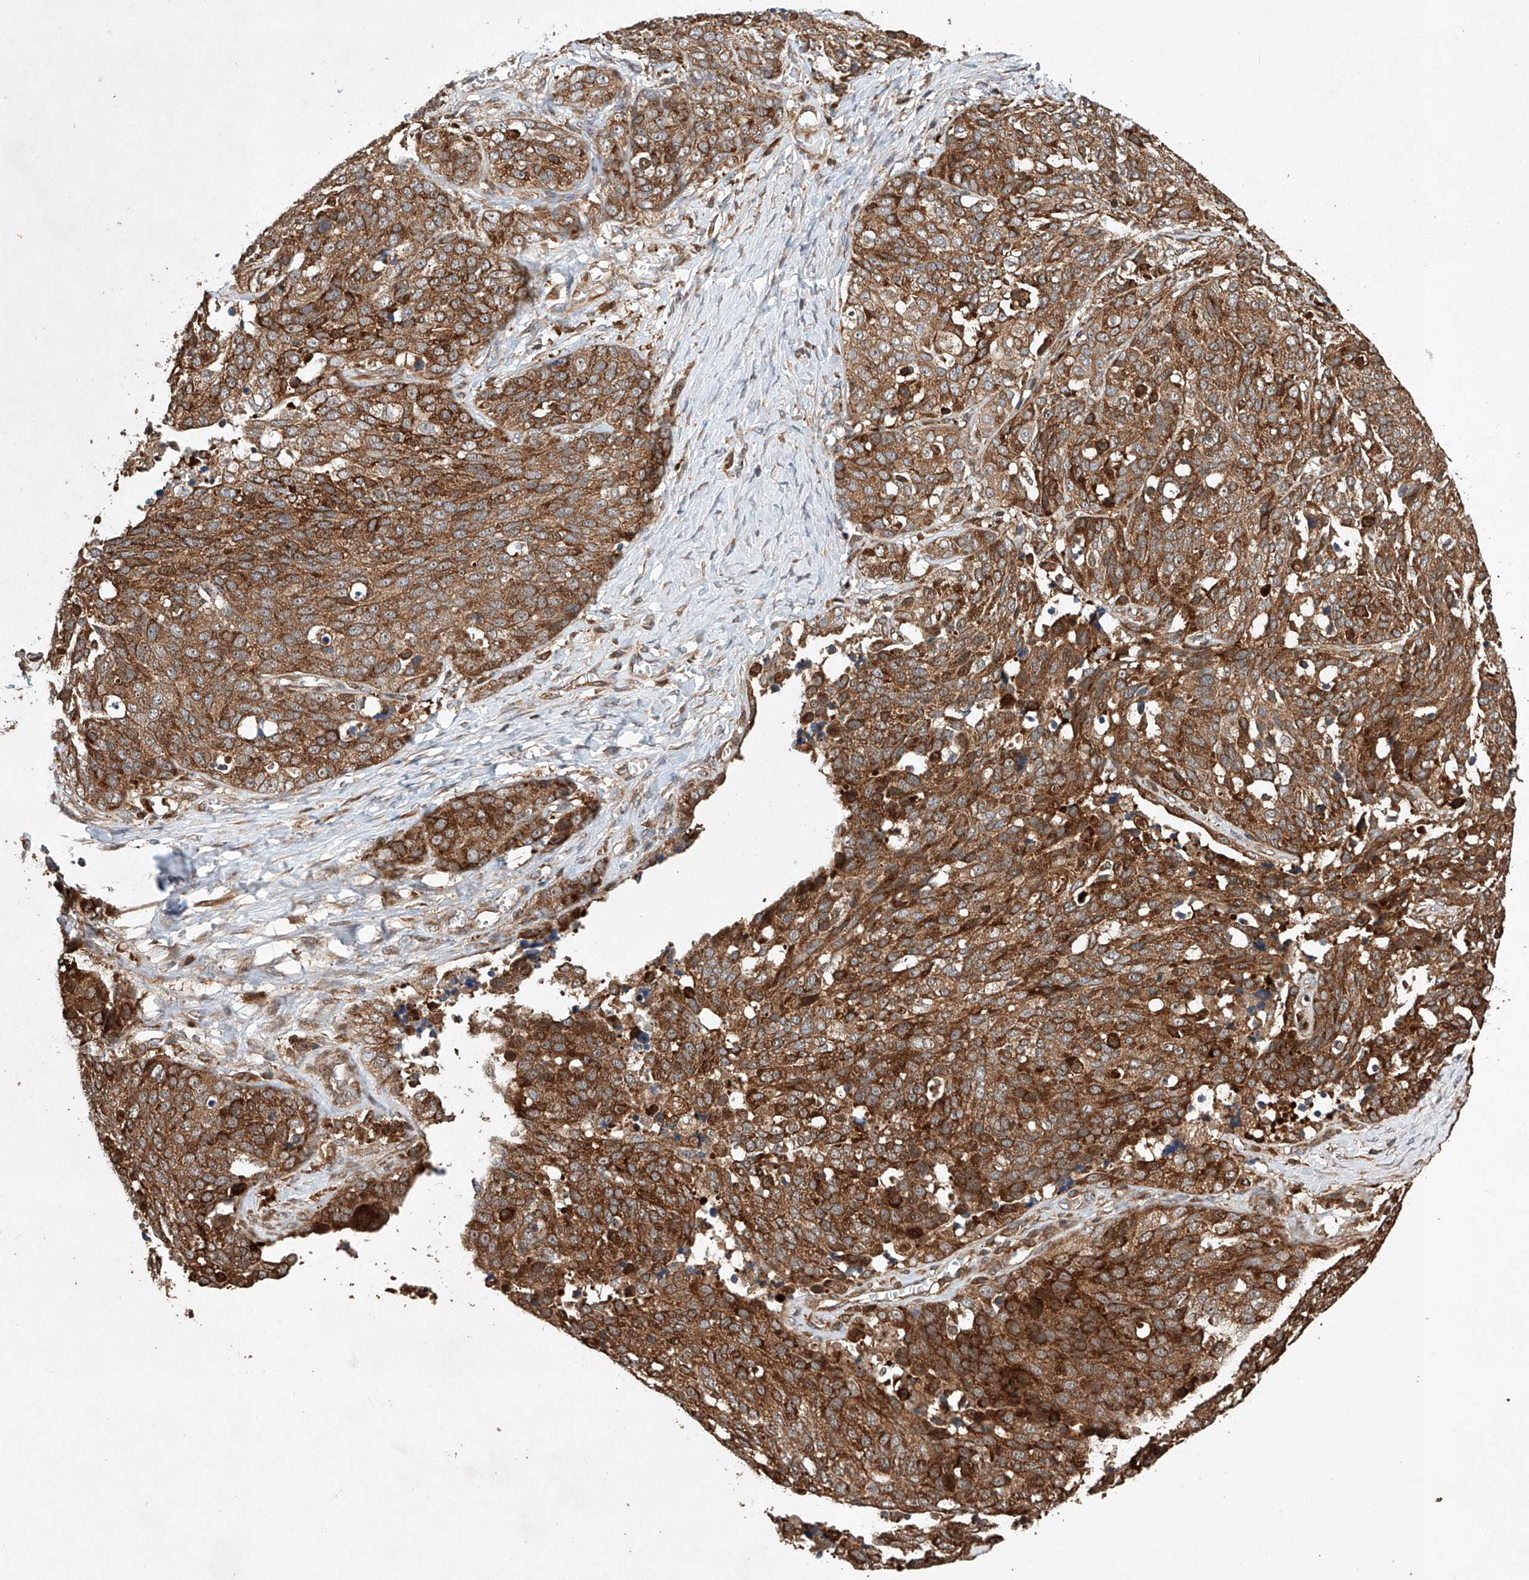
{"staining": {"intensity": "moderate", "quantity": ">75%", "location": "cytoplasmic/membranous"}, "tissue": "ovarian cancer", "cell_type": "Tumor cells", "image_type": "cancer", "snomed": [{"axis": "morphology", "description": "Cystadenocarcinoma, serous, NOS"}, {"axis": "topography", "description": "Ovary"}], "caption": "Immunohistochemical staining of human serous cystadenocarcinoma (ovarian) demonstrates moderate cytoplasmic/membranous protein positivity in about >75% of tumor cells.", "gene": "TIMM23", "patient": {"sex": "female", "age": 44}}